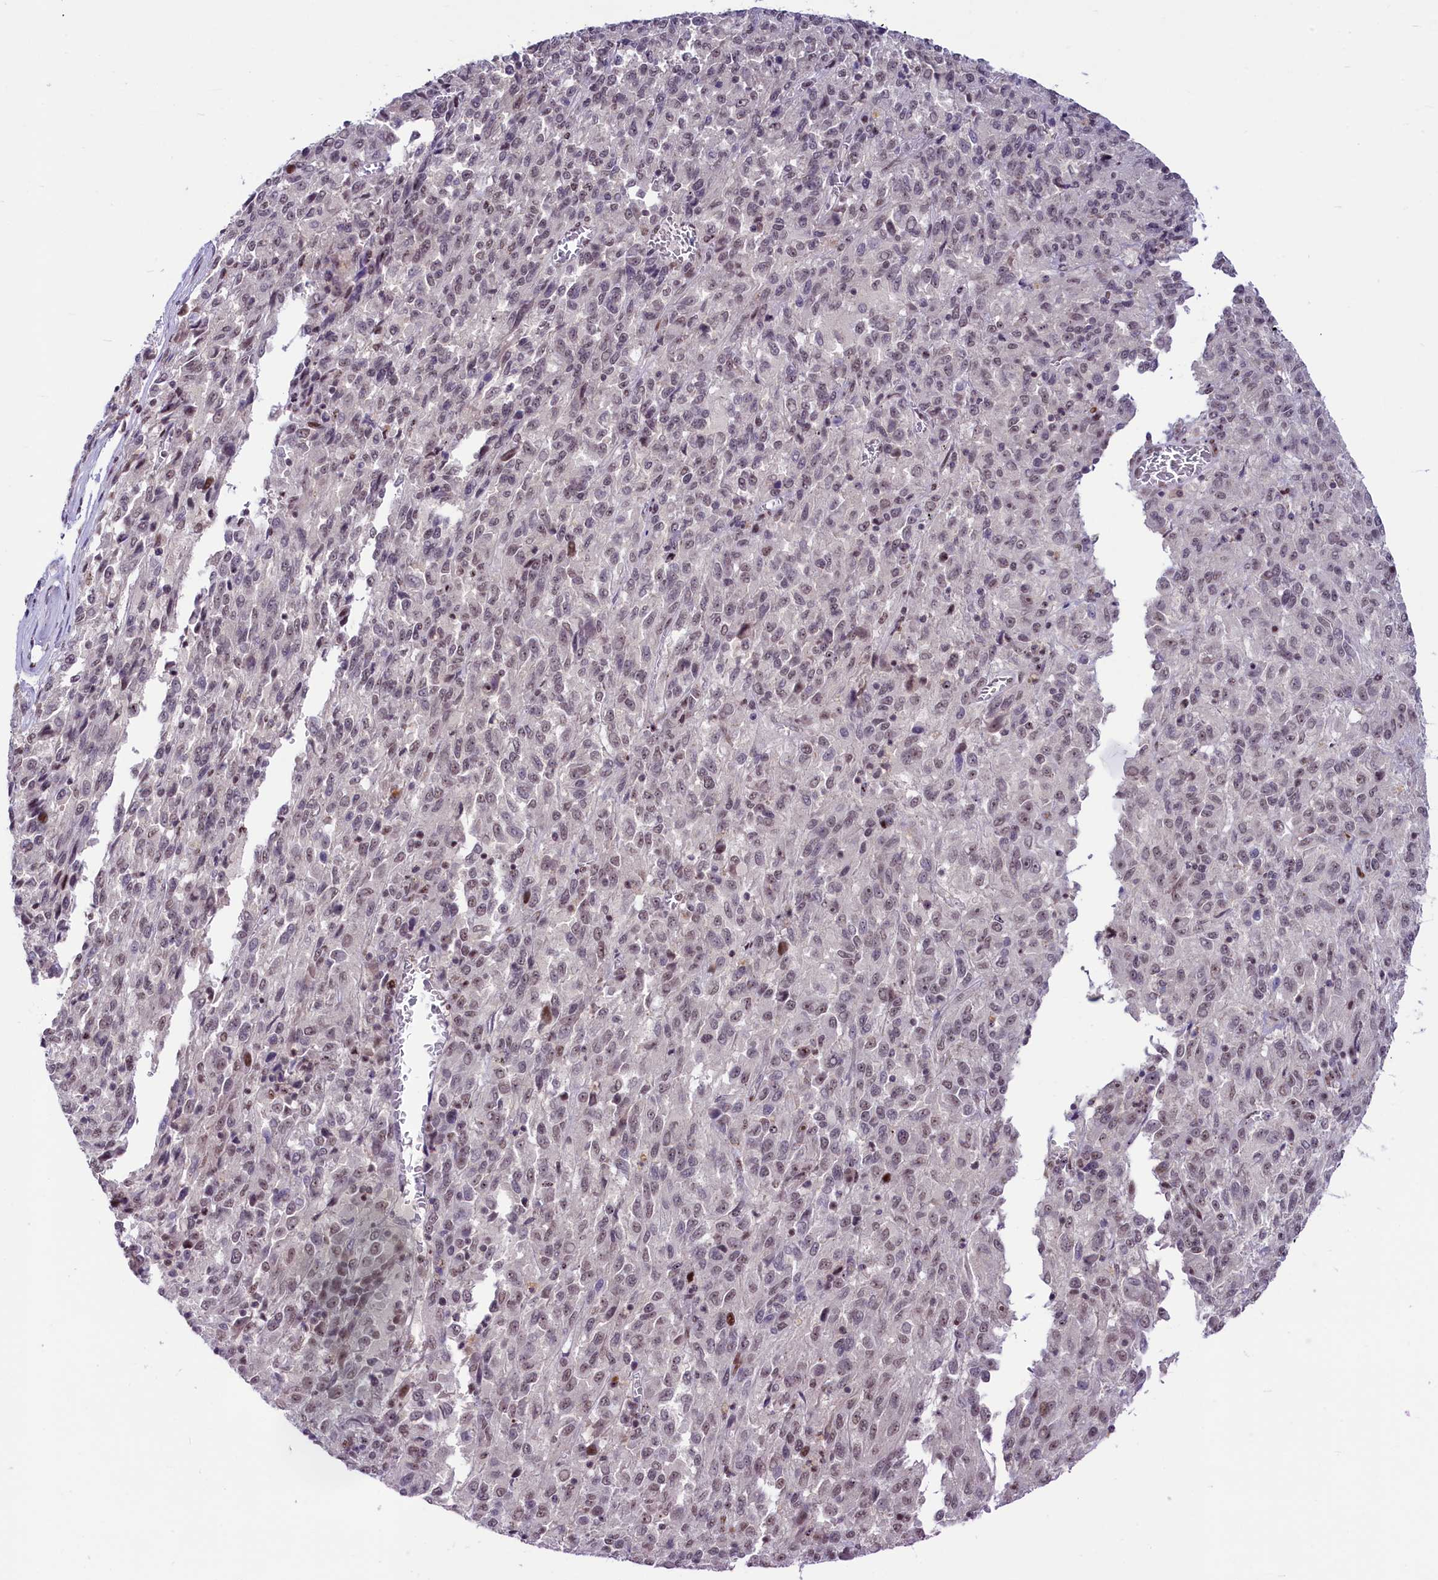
{"staining": {"intensity": "weak", "quantity": "25%-75%", "location": "nuclear"}, "tissue": "melanoma", "cell_type": "Tumor cells", "image_type": "cancer", "snomed": [{"axis": "morphology", "description": "Malignant melanoma, Metastatic site"}, {"axis": "topography", "description": "Lung"}], "caption": "Protein analysis of malignant melanoma (metastatic site) tissue reveals weak nuclear staining in about 25%-75% of tumor cells.", "gene": "ANKS3", "patient": {"sex": "male", "age": 64}}